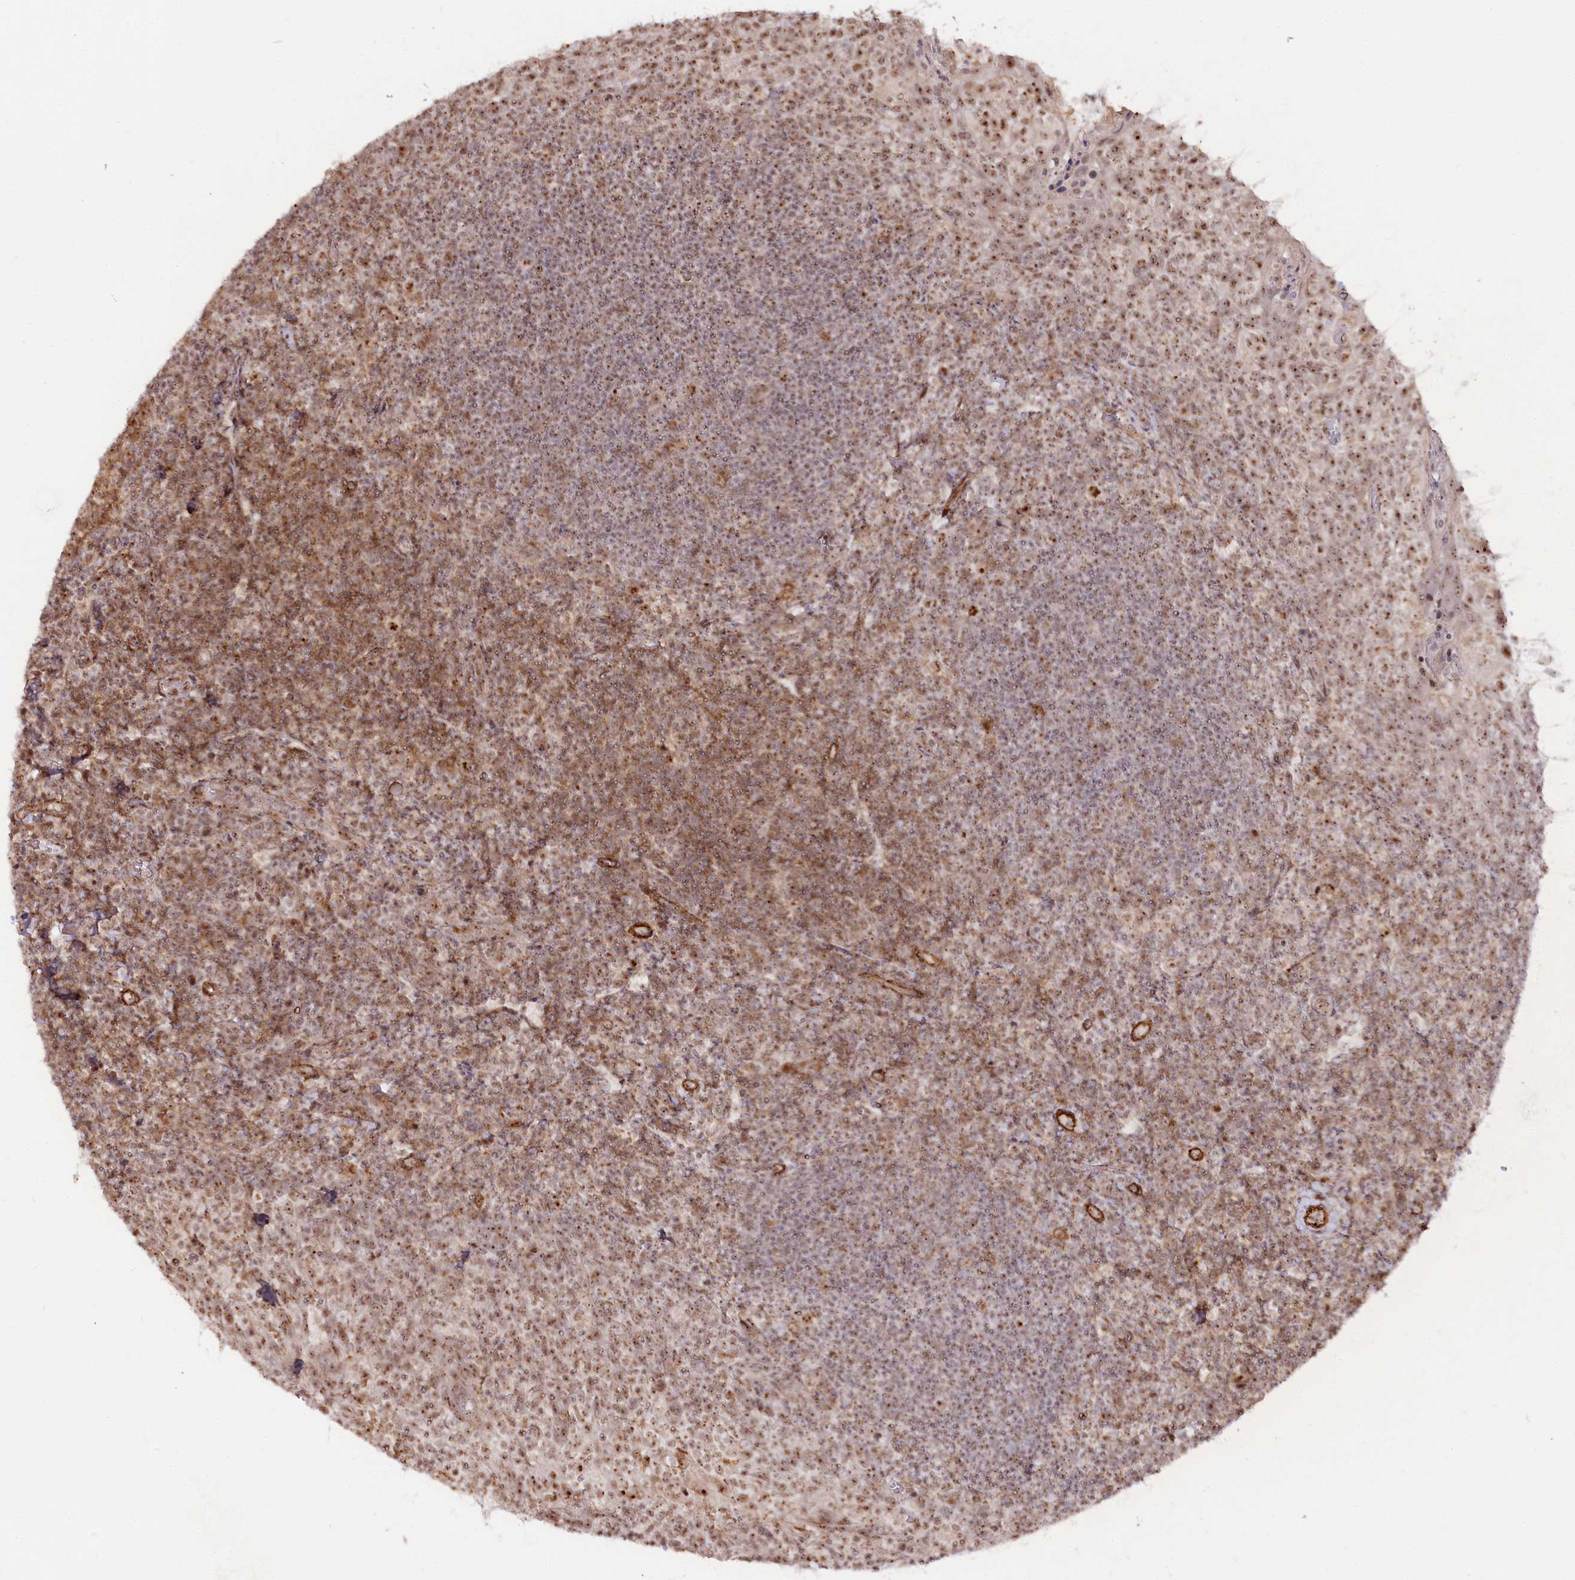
{"staining": {"intensity": "moderate", "quantity": ">75%", "location": "cytoplasmic/membranous,nuclear"}, "tissue": "tonsil", "cell_type": "Germinal center cells", "image_type": "normal", "snomed": [{"axis": "morphology", "description": "Normal tissue, NOS"}, {"axis": "topography", "description": "Tonsil"}], "caption": "A medium amount of moderate cytoplasmic/membranous,nuclear expression is identified in about >75% of germinal center cells in unremarkable tonsil.", "gene": "GNL3L", "patient": {"sex": "female", "age": 10}}